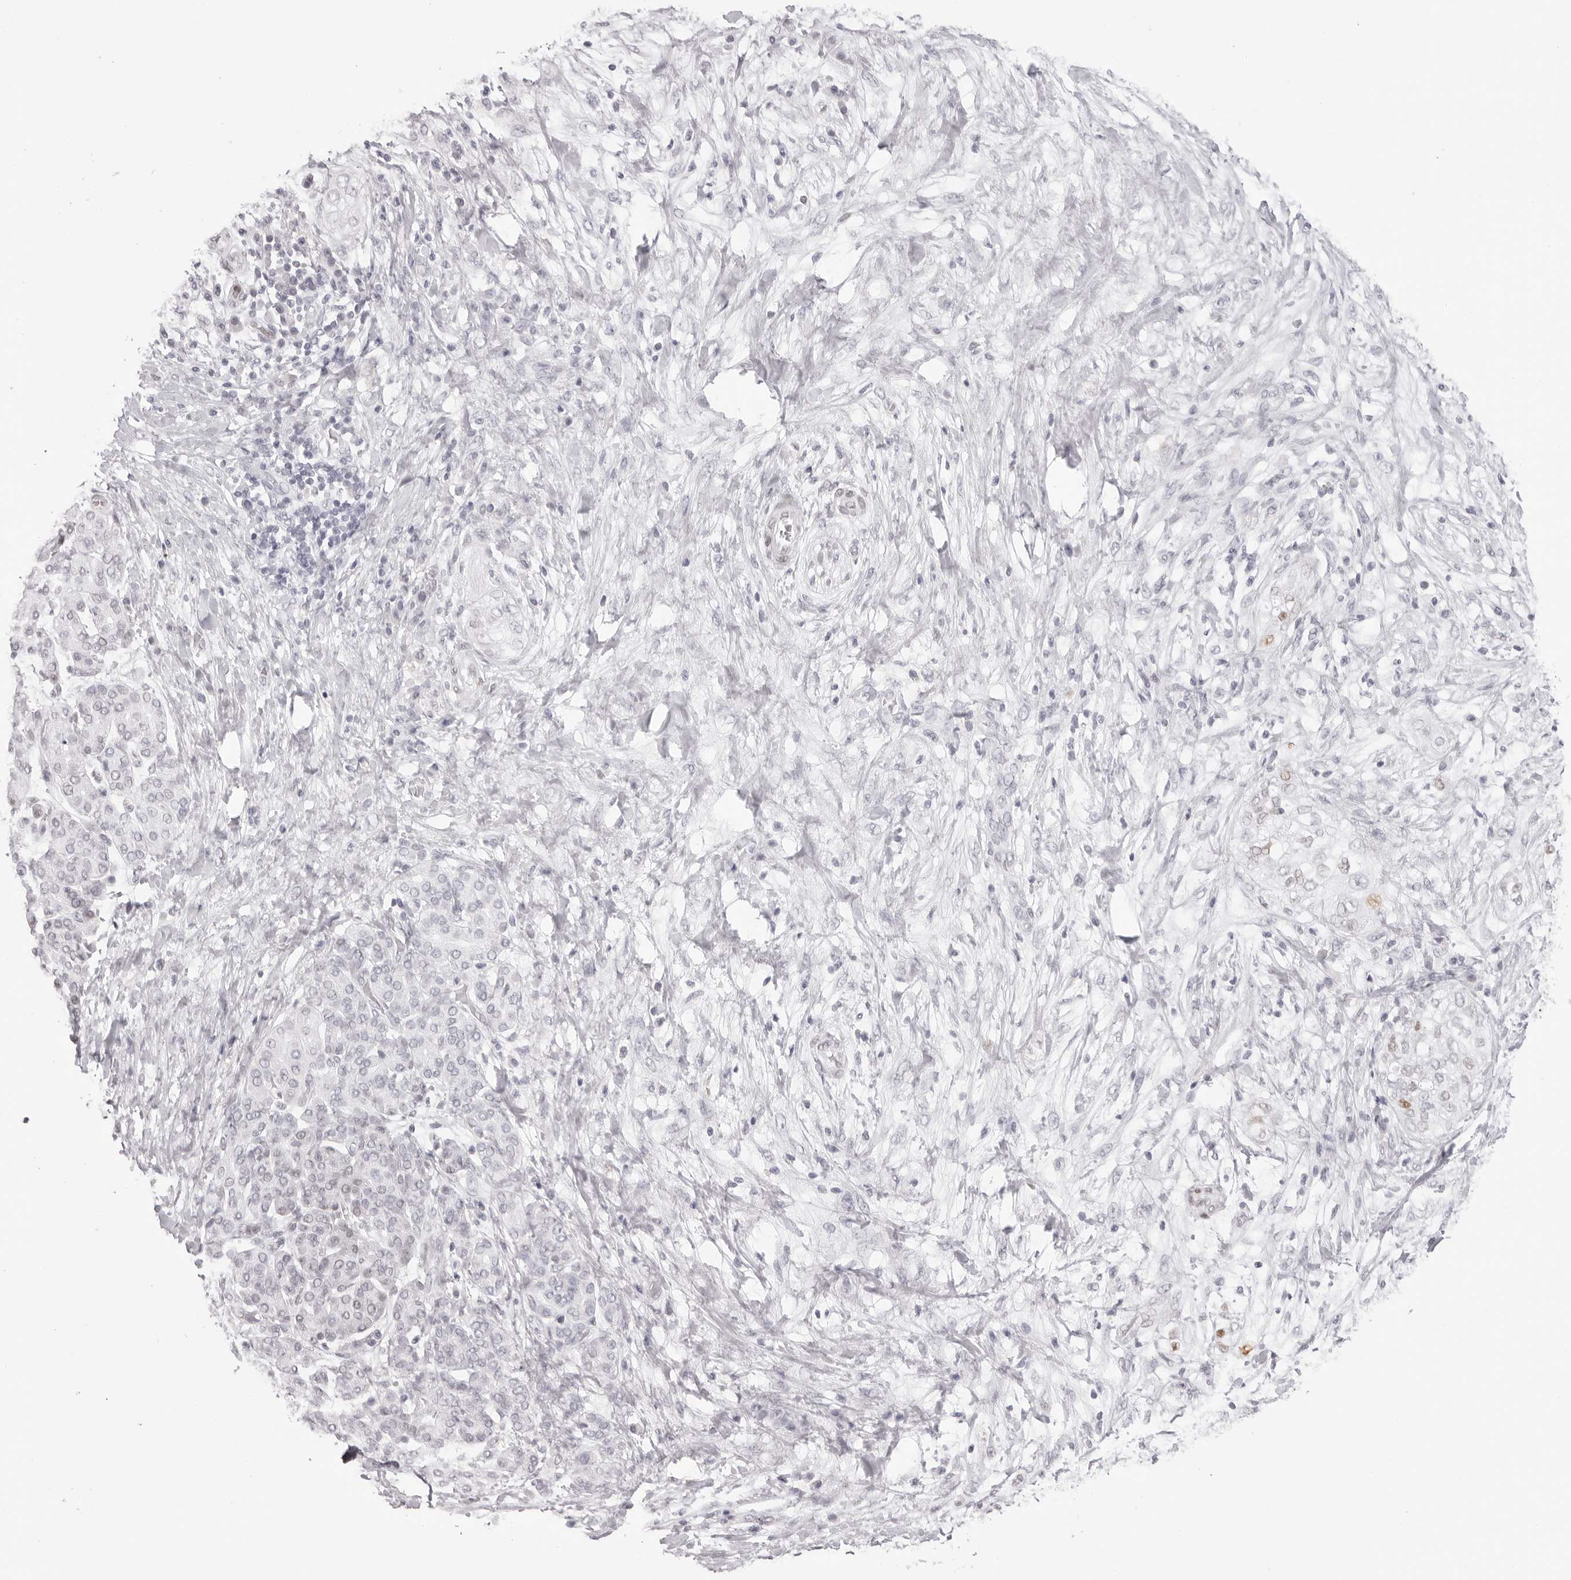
{"staining": {"intensity": "negative", "quantity": "none", "location": "none"}, "tissue": "pancreatic cancer", "cell_type": "Tumor cells", "image_type": "cancer", "snomed": [{"axis": "morphology", "description": "Adenocarcinoma, NOS"}, {"axis": "topography", "description": "Pancreas"}], "caption": "Pancreatic cancer was stained to show a protein in brown. There is no significant expression in tumor cells. The staining is performed using DAB (3,3'-diaminobenzidine) brown chromogen with nuclei counter-stained in using hematoxylin.", "gene": "MAFK", "patient": {"sex": "male", "age": 72}}